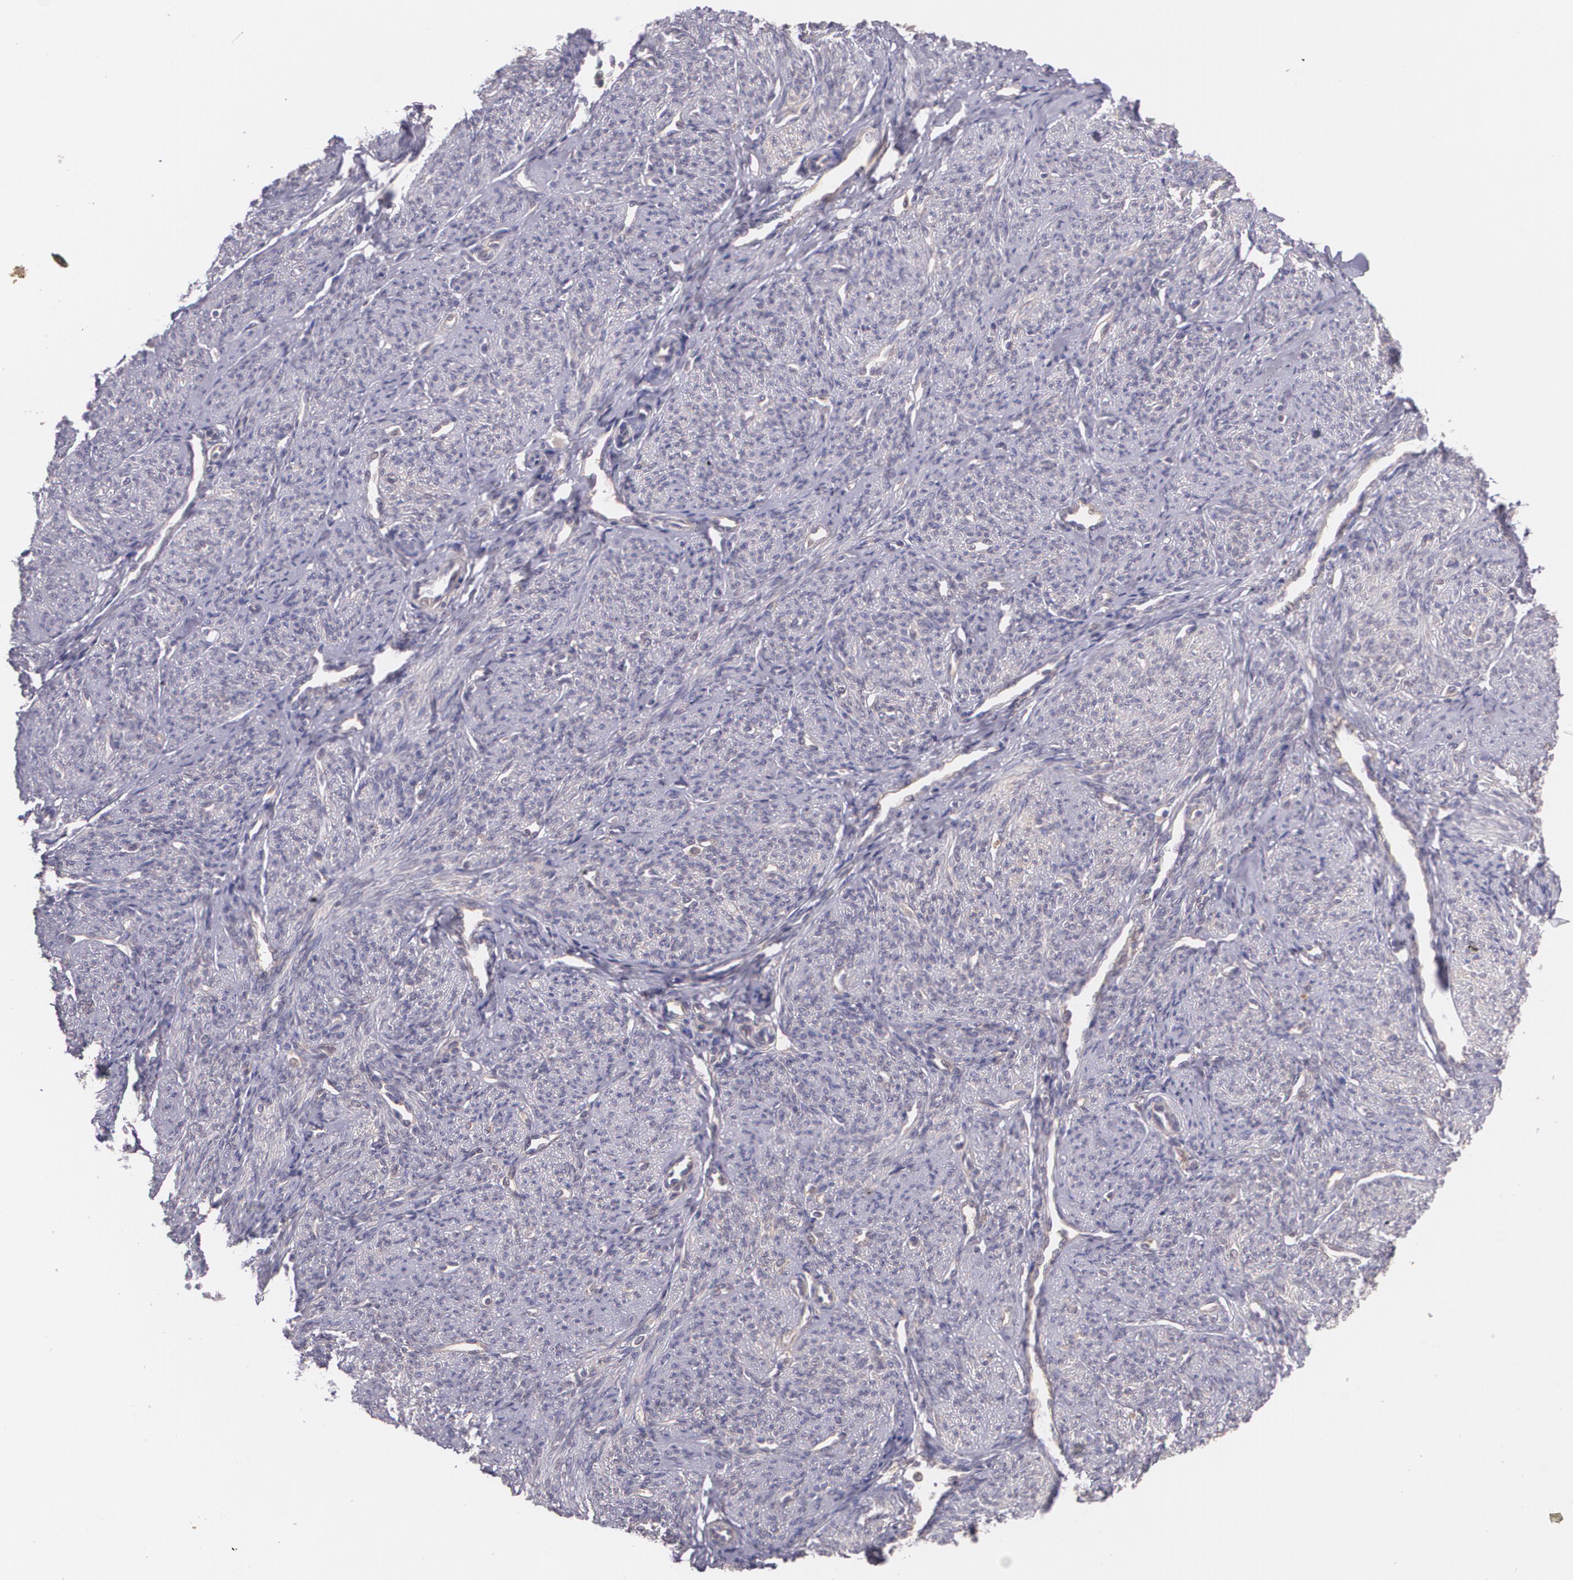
{"staining": {"intensity": "weak", "quantity": ">75%", "location": "cytoplasmic/membranous"}, "tissue": "smooth muscle", "cell_type": "Smooth muscle cells", "image_type": "normal", "snomed": [{"axis": "morphology", "description": "Normal tissue, NOS"}, {"axis": "topography", "description": "Cervix"}, {"axis": "topography", "description": "Endometrium"}], "caption": "IHC (DAB) staining of normal smooth muscle demonstrates weak cytoplasmic/membranous protein positivity in approximately >75% of smooth muscle cells.", "gene": "CCL17", "patient": {"sex": "female", "age": 65}}